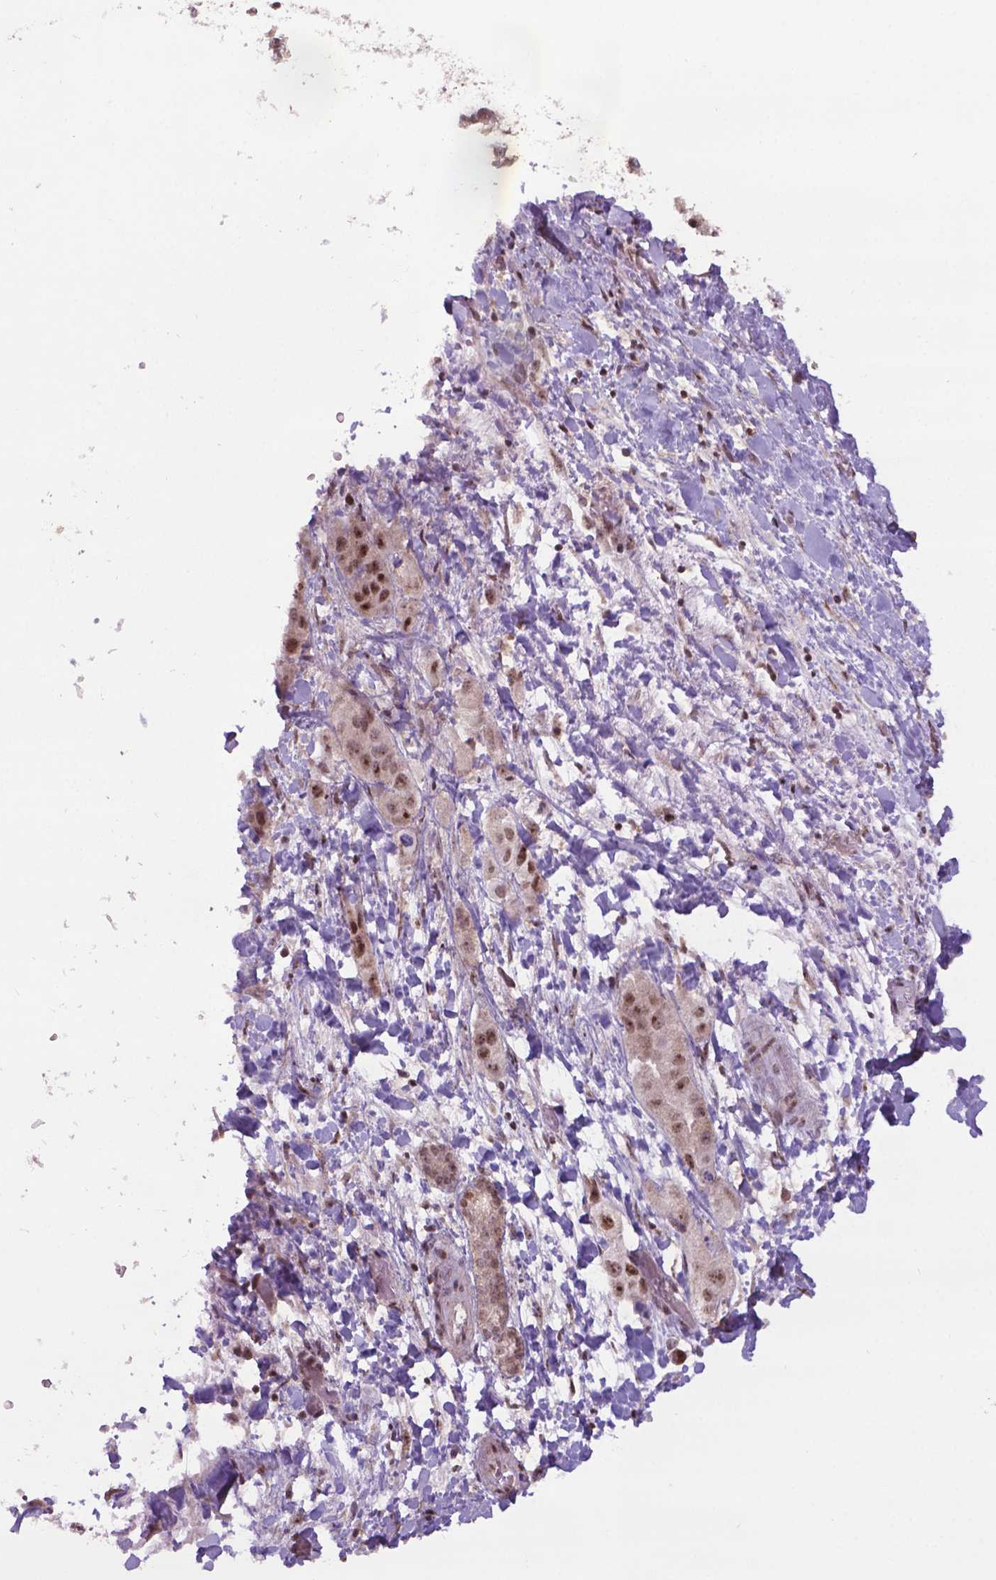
{"staining": {"intensity": "moderate", "quantity": ">75%", "location": "nuclear"}, "tissue": "liver cancer", "cell_type": "Tumor cells", "image_type": "cancer", "snomed": [{"axis": "morphology", "description": "Cholangiocarcinoma"}, {"axis": "topography", "description": "Liver"}], "caption": "Cholangiocarcinoma (liver) stained with a brown dye reveals moderate nuclear positive positivity in about >75% of tumor cells.", "gene": "CSNK2A1", "patient": {"sex": "female", "age": 52}}